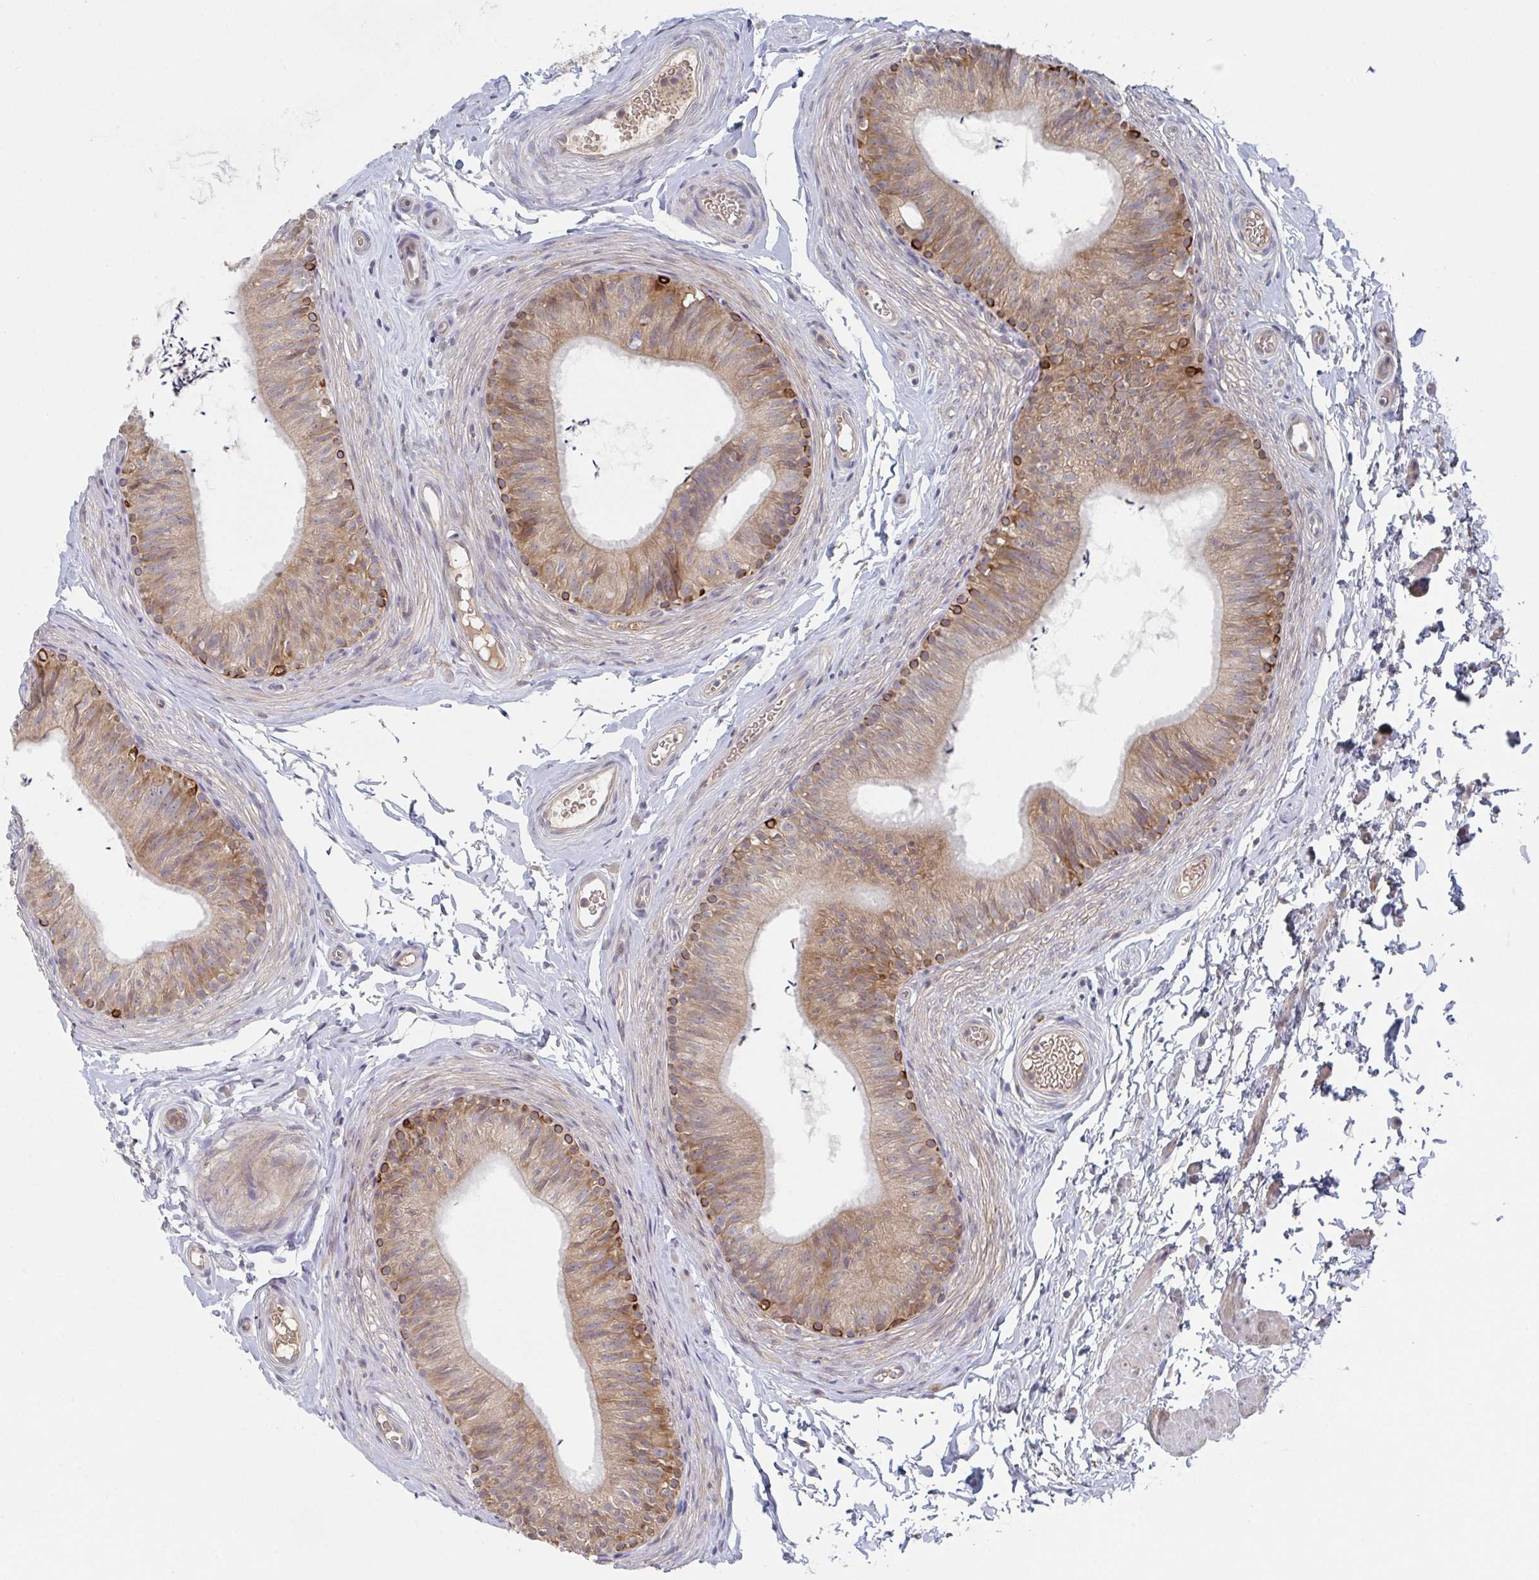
{"staining": {"intensity": "moderate", "quantity": ">75%", "location": "cytoplasmic/membranous"}, "tissue": "epididymis", "cell_type": "Glandular cells", "image_type": "normal", "snomed": [{"axis": "morphology", "description": "Normal tissue, NOS"}, {"axis": "topography", "description": "Epididymis, spermatic cord, NOS"}, {"axis": "topography", "description": "Epididymis"}, {"axis": "topography", "description": "Peripheral nerve tissue"}], "caption": "Immunohistochemistry (IHC) (DAB) staining of unremarkable human epididymis displays moderate cytoplasmic/membranous protein expression in about >75% of glandular cells. The protein is stained brown, and the nuclei are stained in blue (DAB (3,3'-diaminobenzidine) IHC with brightfield microscopy, high magnification).", "gene": "ELOVL1", "patient": {"sex": "male", "age": 29}}